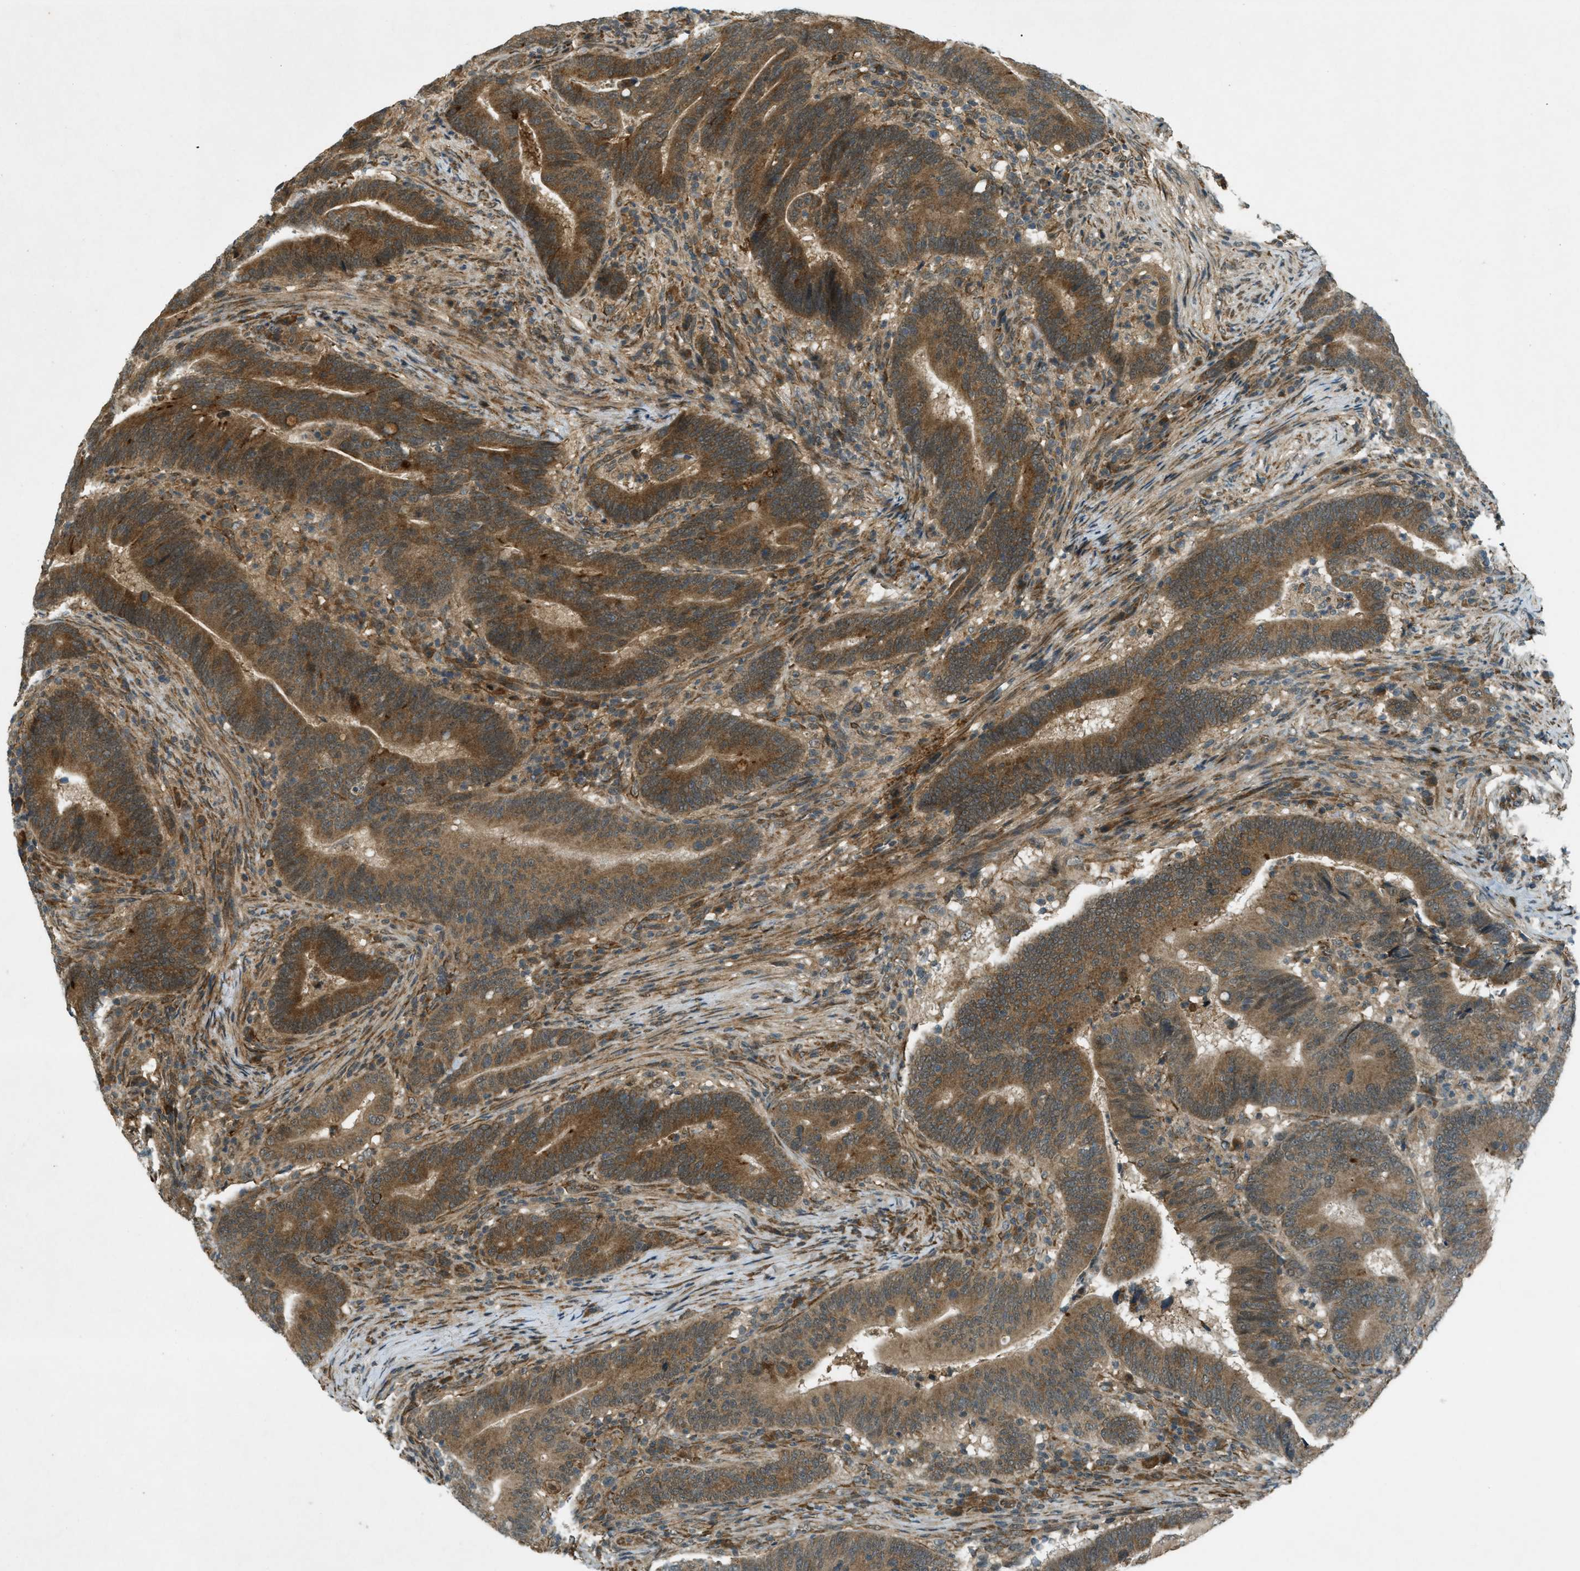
{"staining": {"intensity": "moderate", "quantity": ">75%", "location": "cytoplasmic/membranous"}, "tissue": "colorectal cancer", "cell_type": "Tumor cells", "image_type": "cancer", "snomed": [{"axis": "morphology", "description": "Normal tissue, NOS"}, {"axis": "morphology", "description": "Adenocarcinoma, NOS"}, {"axis": "topography", "description": "Colon"}], "caption": "Immunohistochemistry of colorectal cancer exhibits medium levels of moderate cytoplasmic/membranous staining in approximately >75% of tumor cells.", "gene": "EIF2AK3", "patient": {"sex": "female", "age": 66}}